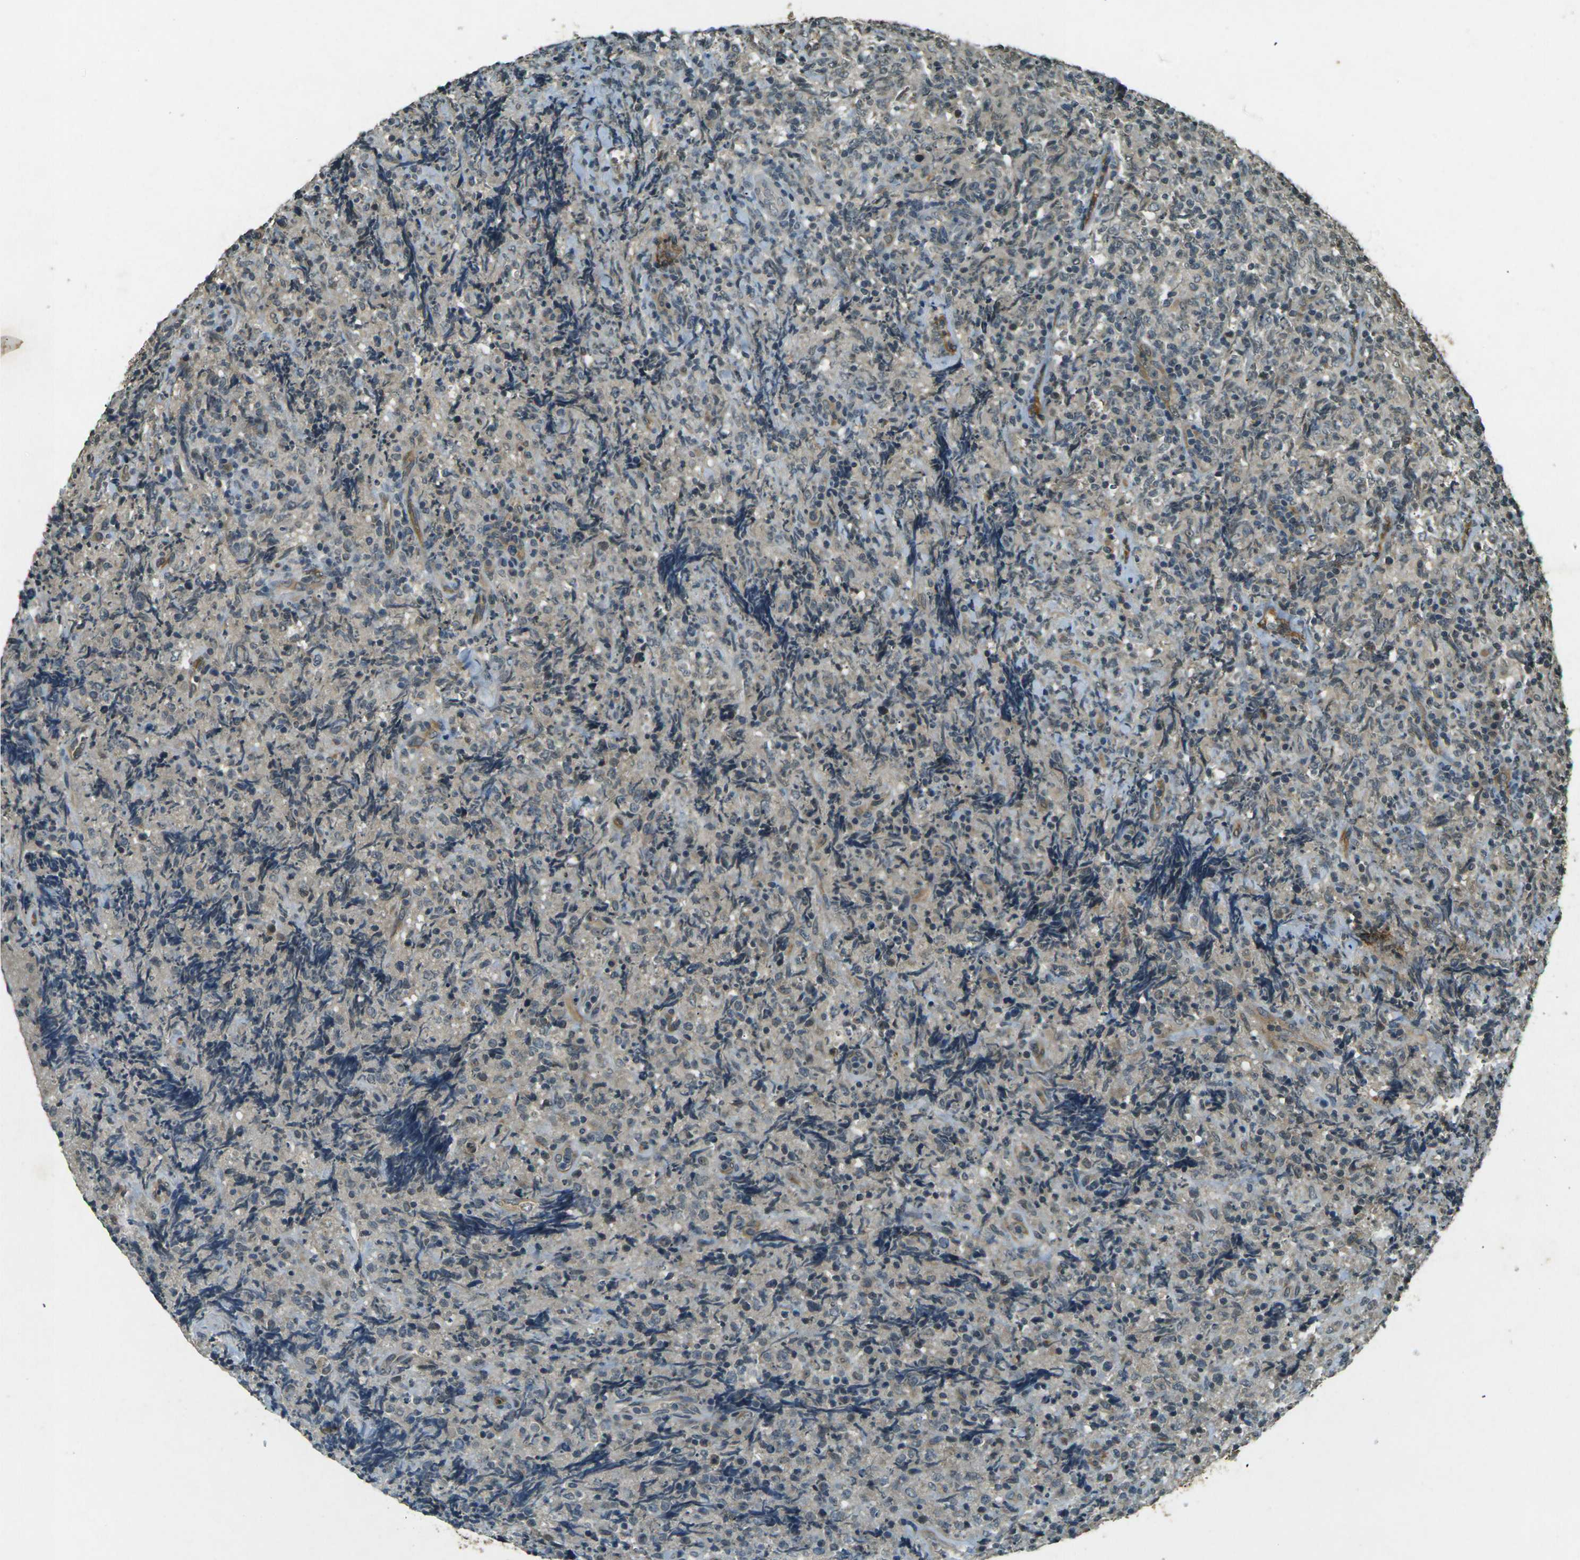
{"staining": {"intensity": "weak", "quantity": "25%-75%", "location": "cytoplasmic/membranous"}, "tissue": "lymphoma", "cell_type": "Tumor cells", "image_type": "cancer", "snomed": [{"axis": "morphology", "description": "Malignant lymphoma, non-Hodgkin's type, High grade"}, {"axis": "topography", "description": "Tonsil"}], "caption": "Immunohistochemical staining of human lymphoma displays weak cytoplasmic/membranous protein expression in about 25%-75% of tumor cells. (Brightfield microscopy of DAB IHC at high magnification).", "gene": "PDE2A", "patient": {"sex": "female", "age": 36}}